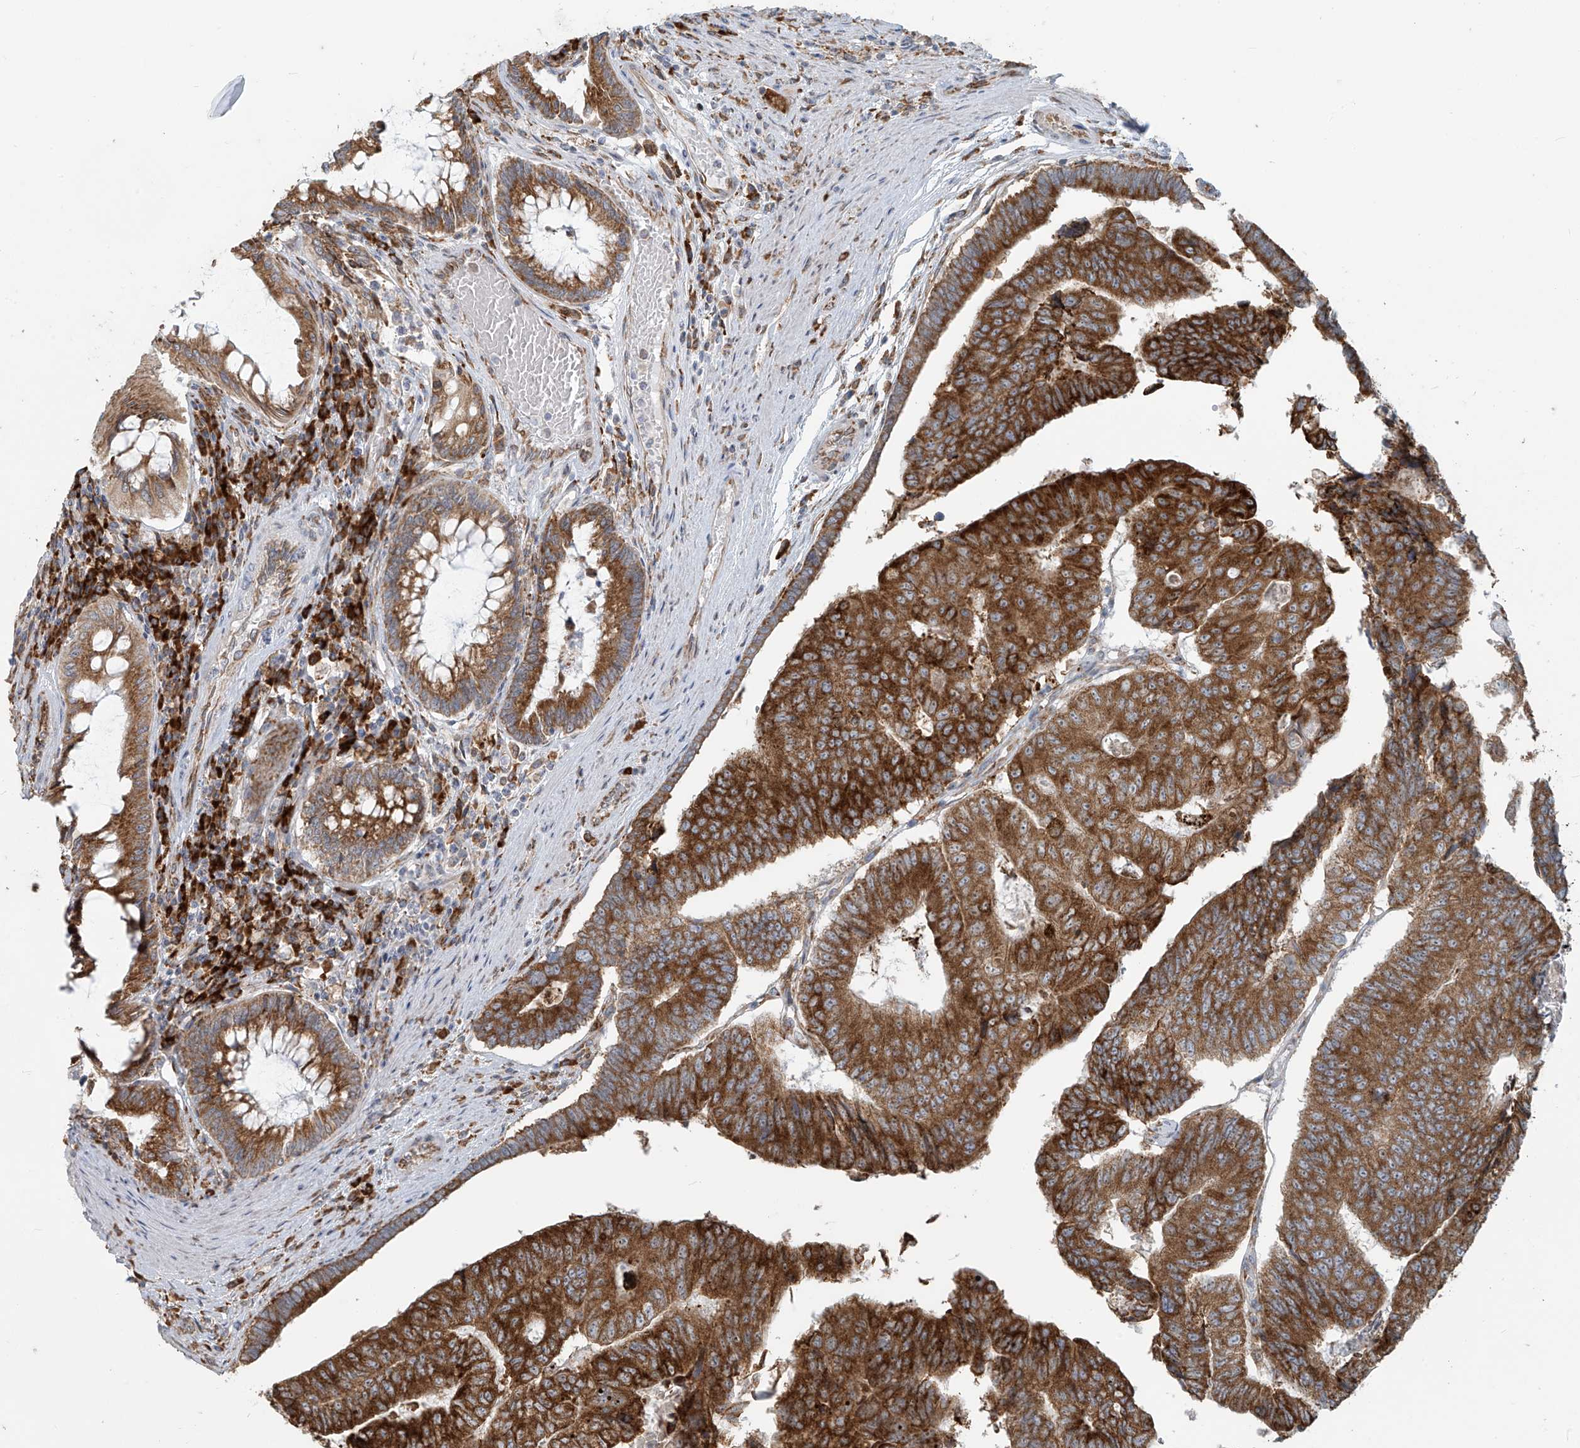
{"staining": {"intensity": "strong", "quantity": ">75%", "location": "cytoplasmic/membranous"}, "tissue": "colorectal cancer", "cell_type": "Tumor cells", "image_type": "cancer", "snomed": [{"axis": "morphology", "description": "Adenocarcinoma, NOS"}, {"axis": "topography", "description": "Colon"}], "caption": "Protein staining exhibits strong cytoplasmic/membranous expression in about >75% of tumor cells in colorectal cancer (adenocarcinoma).", "gene": "KATNIP", "patient": {"sex": "female", "age": 67}}